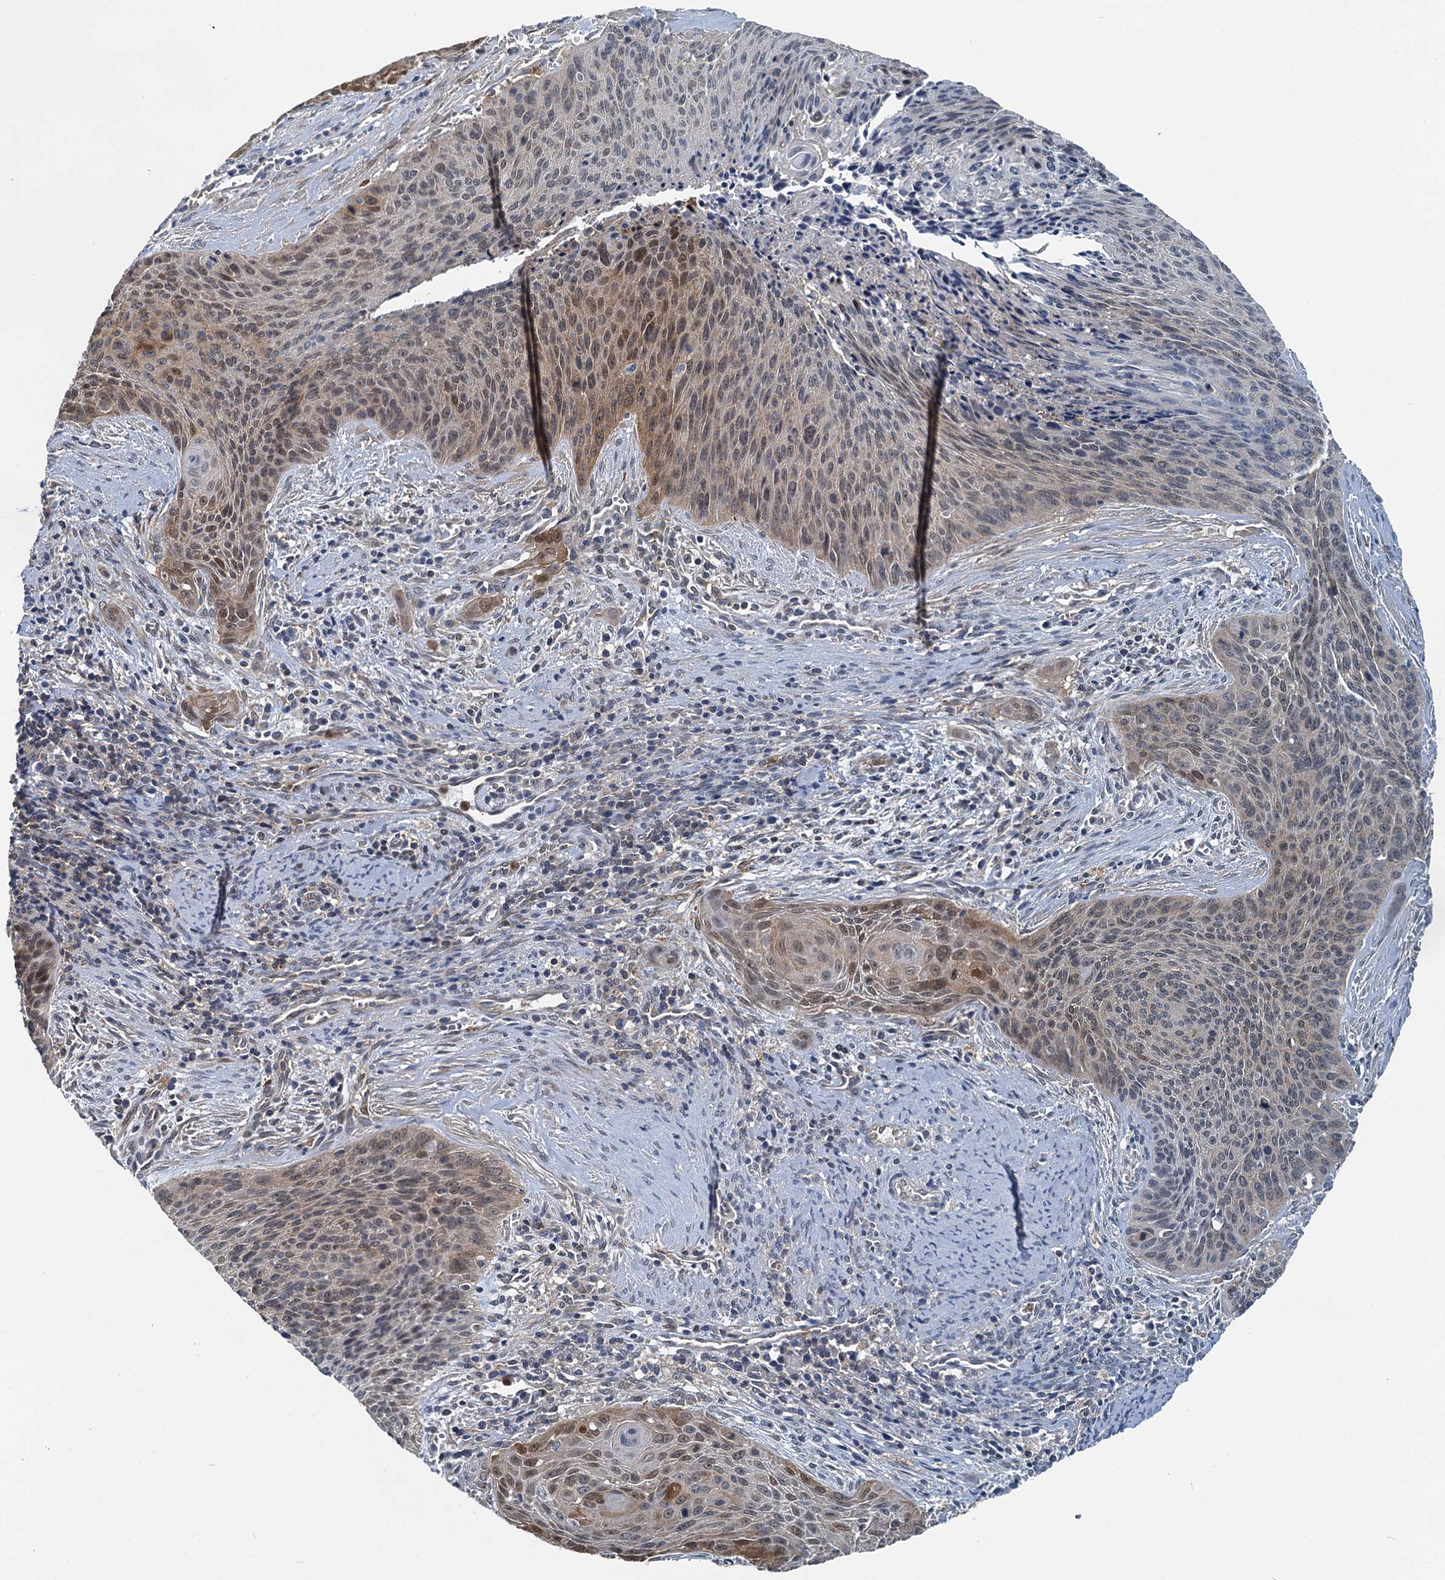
{"staining": {"intensity": "moderate", "quantity": "25%-75%", "location": "cytoplasmic/membranous,nuclear"}, "tissue": "cervical cancer", "cell_type": "Tumor cells", "image_type": "cancer", "snomed": [{"axis": "morphology", "description": "Squamous cell carcinoma, NOS"}, {"axis": "topography", "description": "Cervix"}], "caption": "Cervical squamous cell carcinoma was stained to show a protein in brown. There is medium levels of moderate cytoplasmic/membranous and nuclear staining in about 25%-75% of tumor cells.", "gene": "GCLM", "patient": {"sex": "female", "age": 55}}